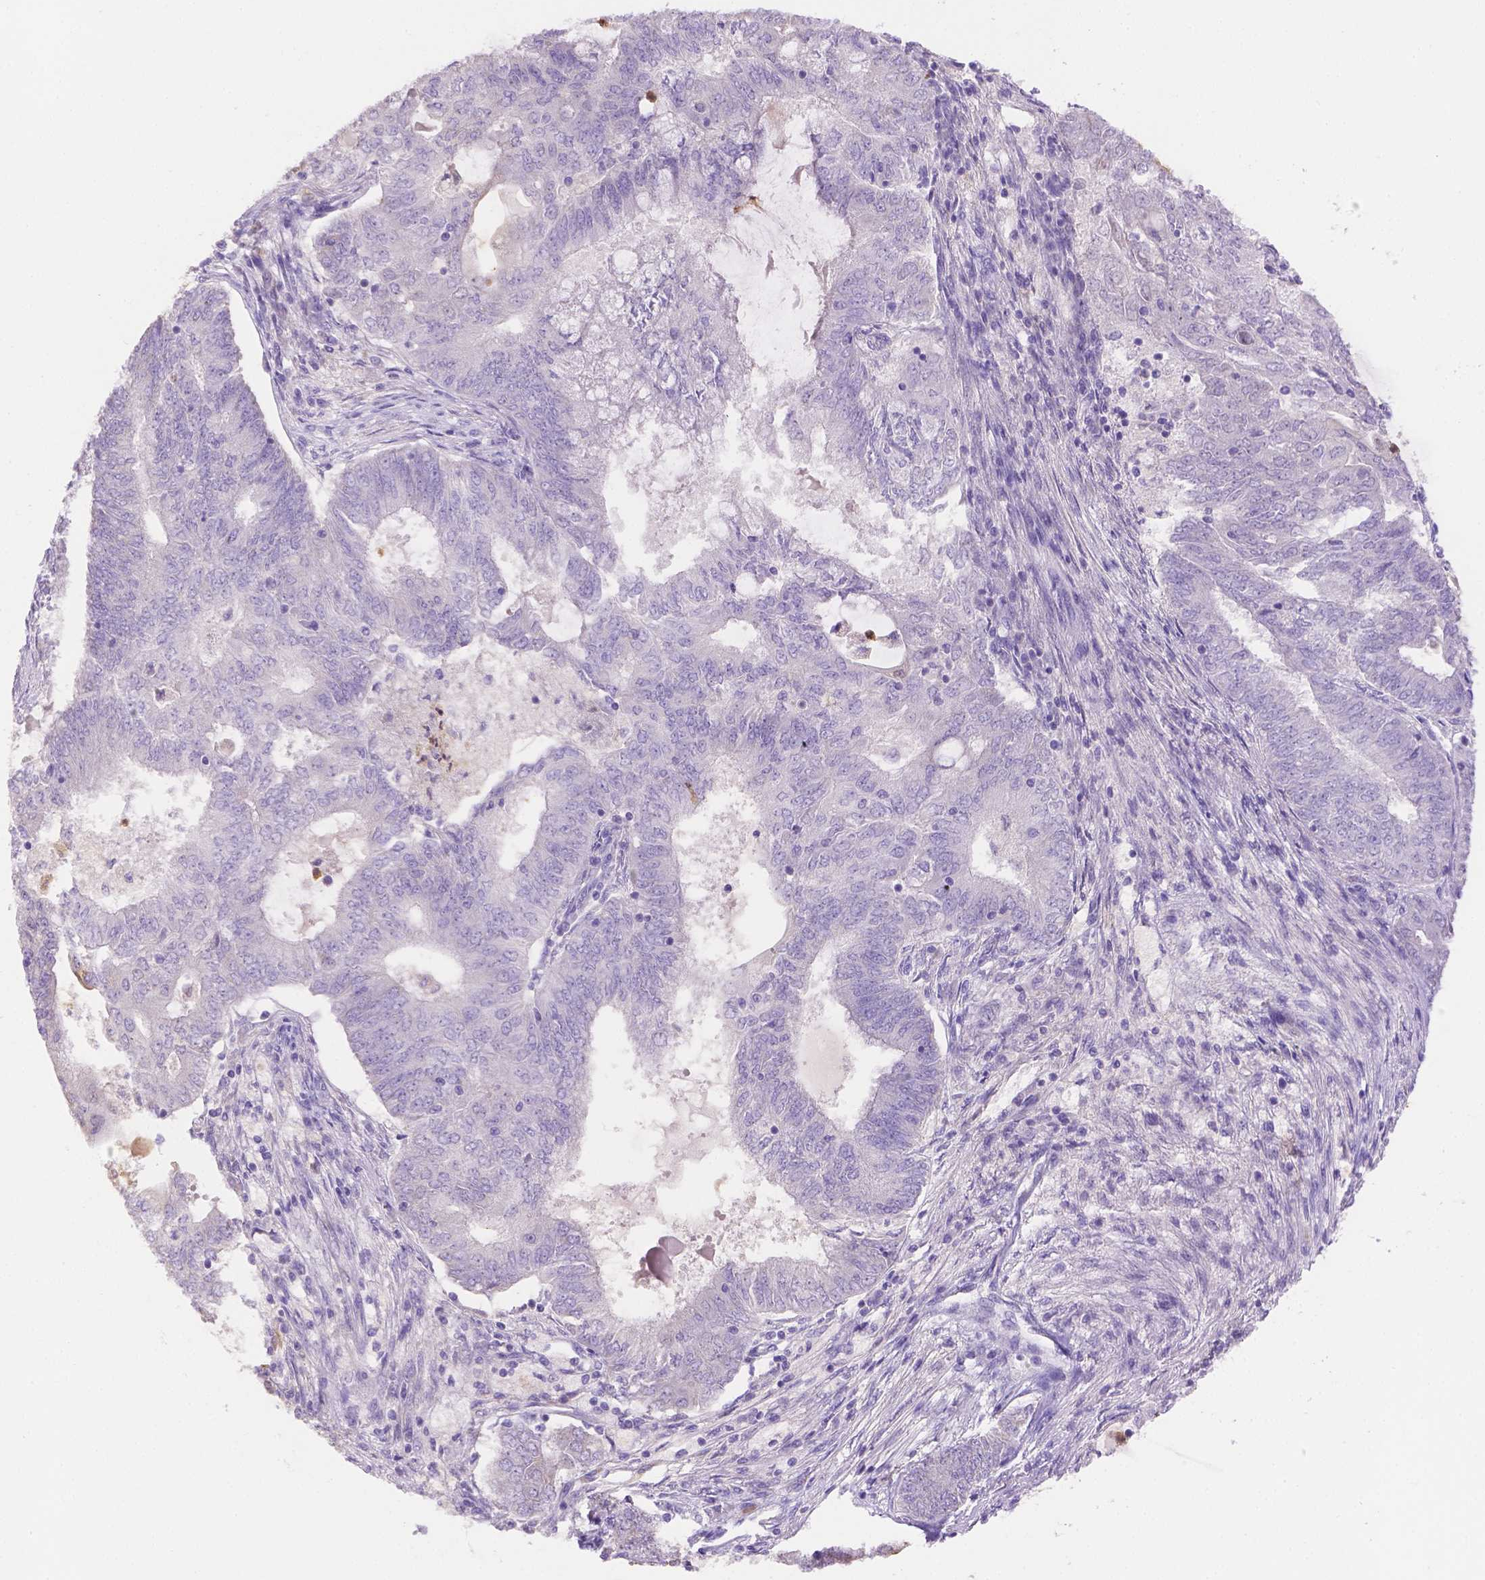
{"staining": {"intensity": "negative", "quantity": "none", "location": "none"}, "tissue": "endometrial cancer", "cell_type": "Tumor cells", "image_type": "cancer", "snomed": [{"axis": "morphology", "description": "Adenocarcinoma, NOS"}, {"axis": "topography", "description": "Endometrium"}], "caption": "Photomicrograph shows no significant protein expression in tumor cells of endometrial adenocarcinoma.", "gene": "NXPE2", "patient": {"sex": "female", "age": 62}}